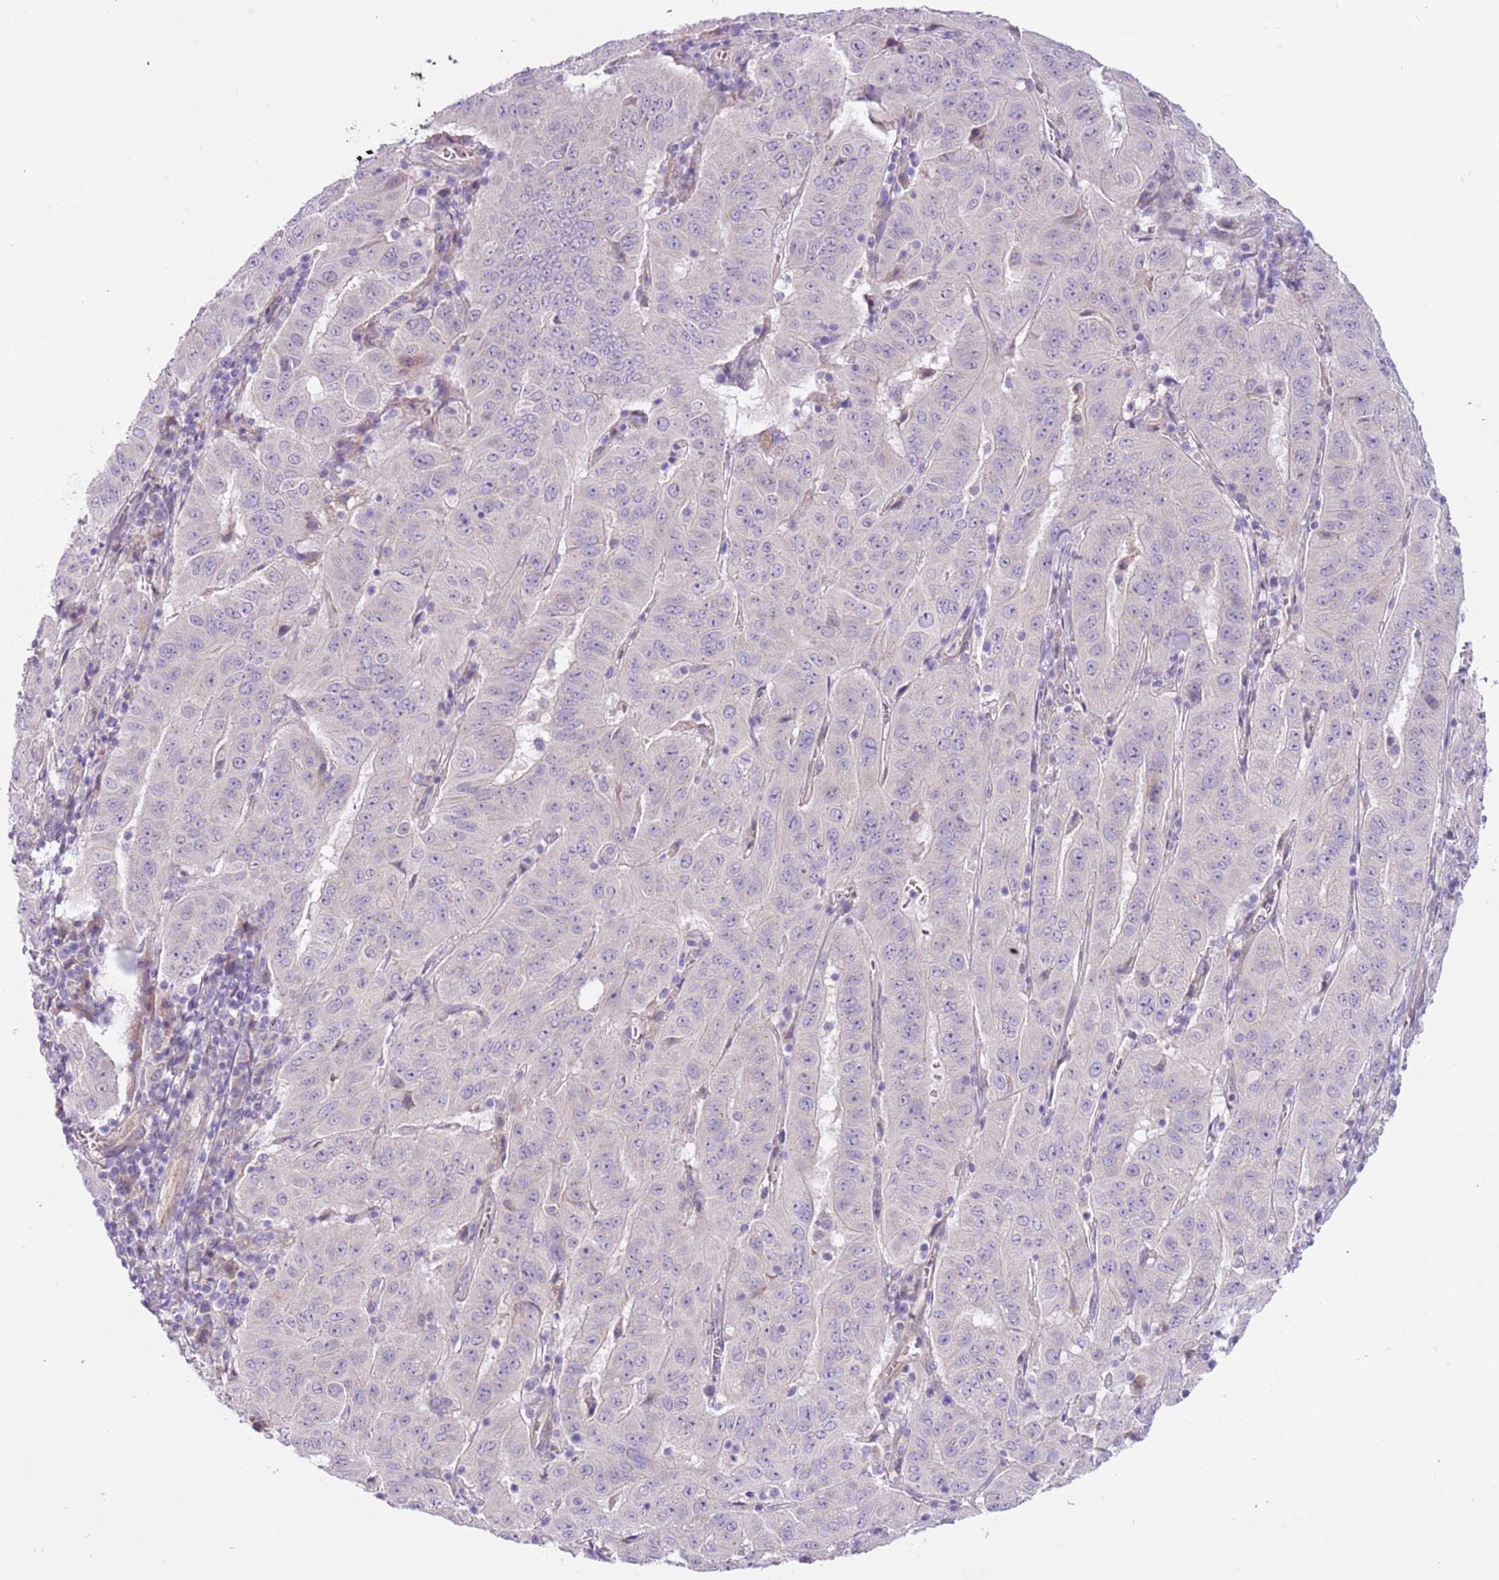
{"staining": {"intensity": "negative", "quantity": "none", "location": "none"}, "tissue": "pancreatic cancer", "cell_type": "Tumor cells", "image_type": "cancer", "snomed": [{"axis": "morphology", "description": "Adenocarcinoma, NOS"}, {"axis": "topography", "description": "Pancreas"}], "caption": "This is an IHC histopathology image of human adenocarcinoma (pancreatic). There is no staining in tumor cells.", "gene": "MRO", "patient": {"sex": "male", "age": 63}}